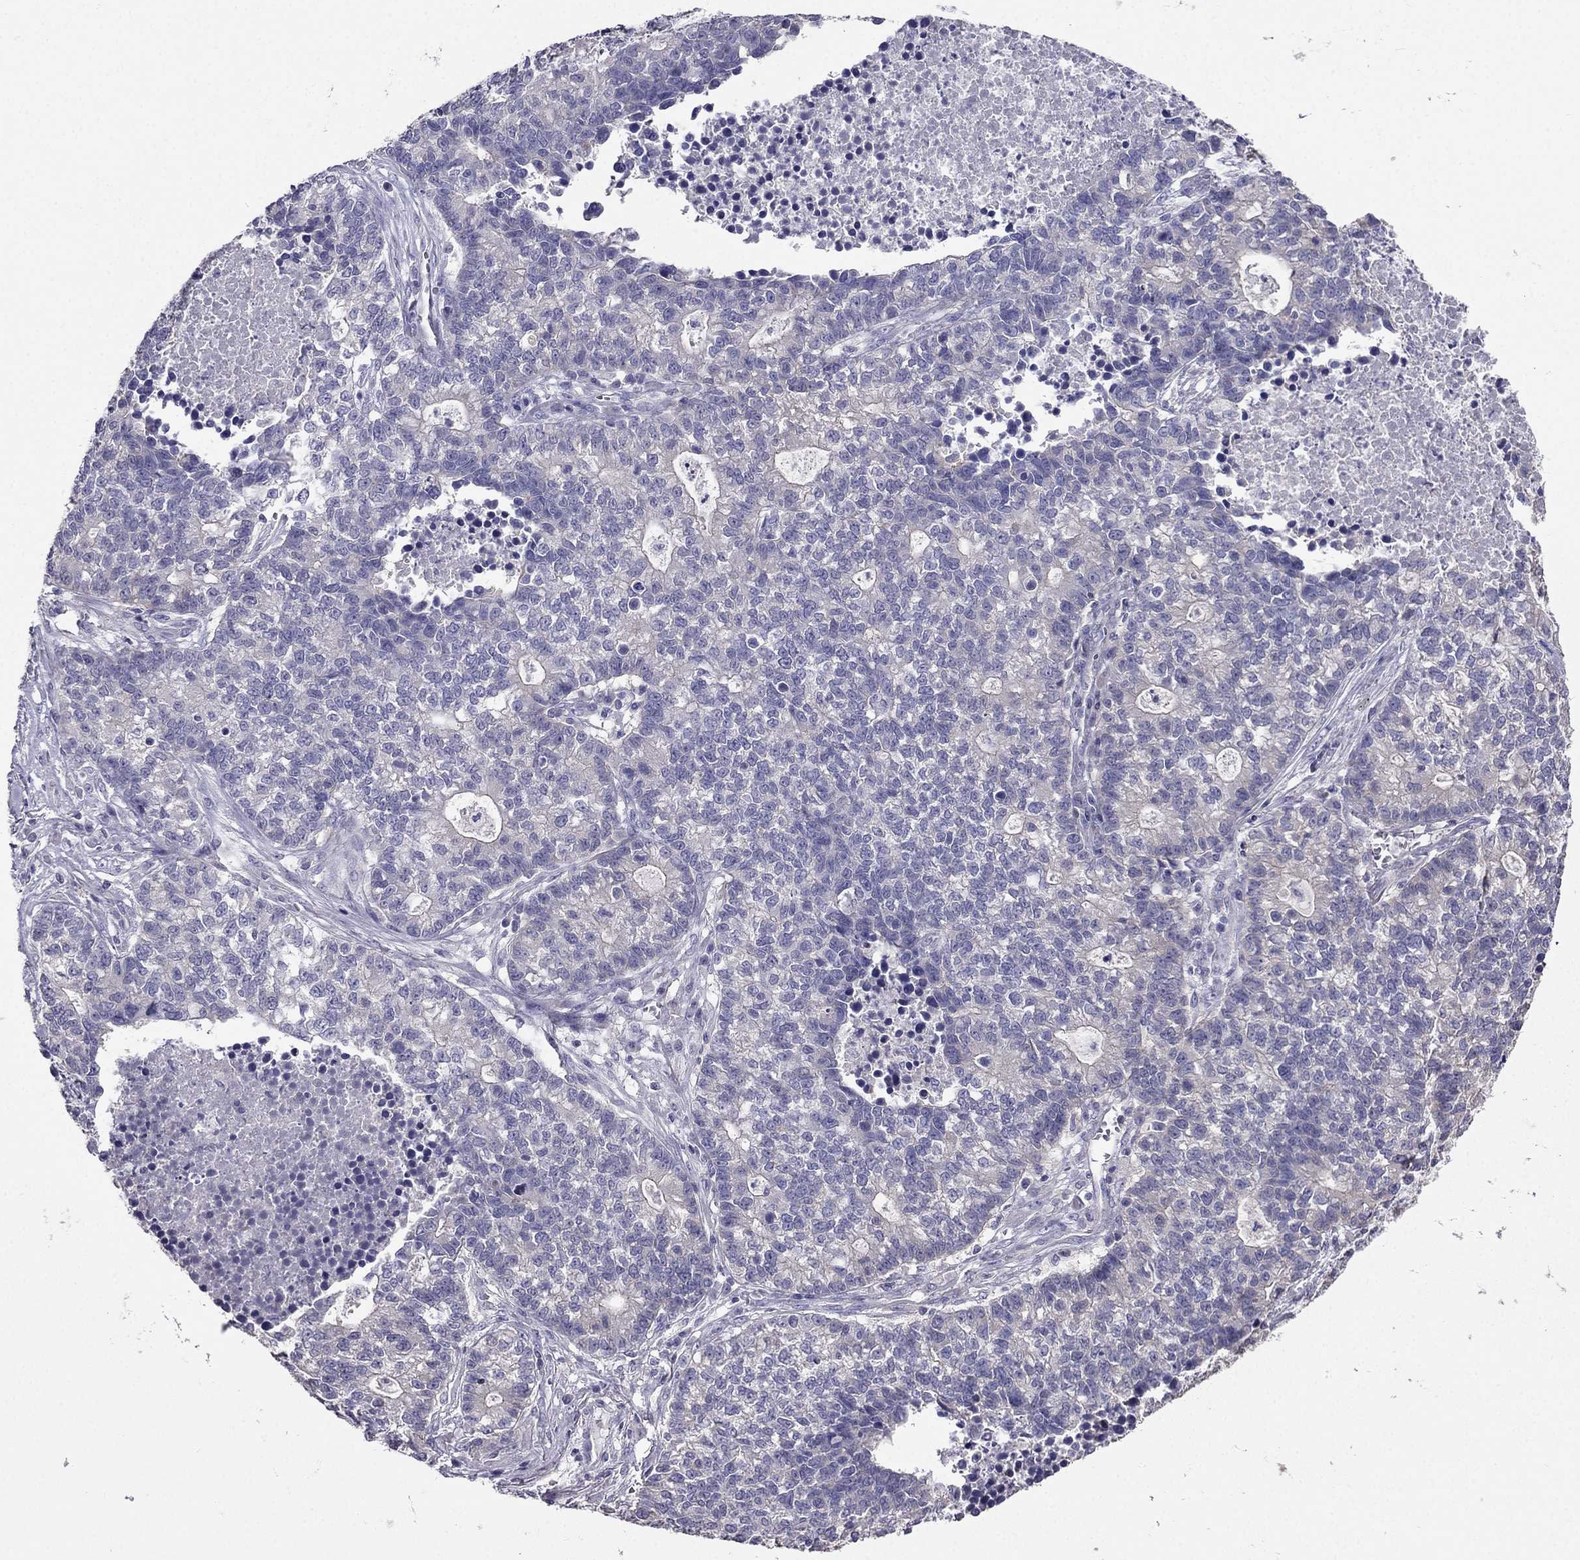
{"staining": {"intensity": "negative", "quantity": "none", "location": "none"}, "tissue": "lung cancer", "cell_type": "Tumor cells", "image_type": "cancer", "snomed": [{"axis": "morphology", "description": "Adenocarcinoma, NOS"}, {"axis": "topography", "description": "Lung"}], "caption": "High power microscopy photomicrograph of an immunohistochemistry micrograph of lung adenocarcinoma, revealing no significant expression in tumor cells.", "gene": "AS3MT", "patient": {"sex": "male", "age": 57}}